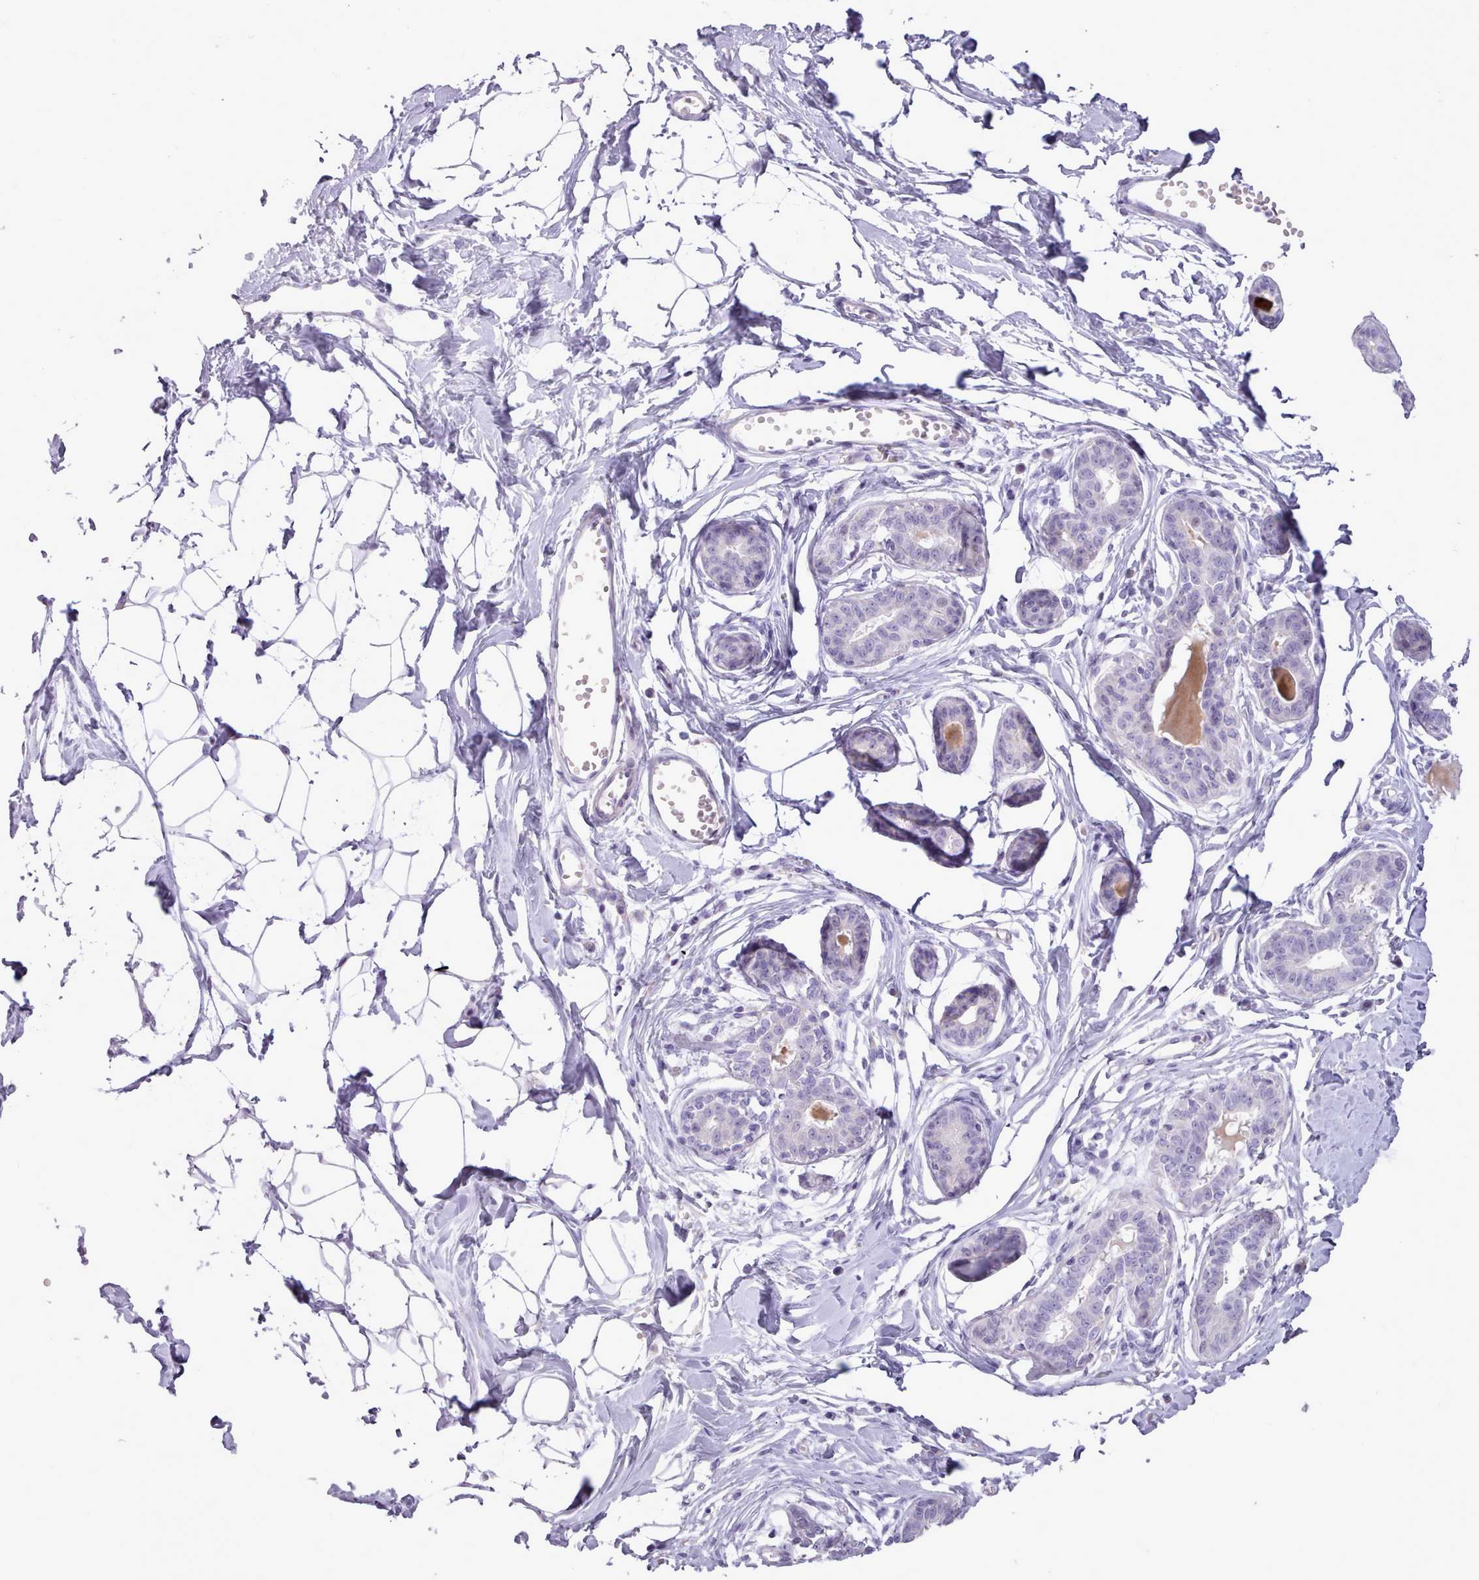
{"staining": {"intensity": "negative", "quantity": "none", "location": "none"}, "tissue": "breast", "cell_type": "Adipocytes", "image_type": "normal", "snomed": [{"axis": "morphology", "description": "Normal tissue, NOS"}, {"axis": "topography", "description": "Breast"}], "caption": "Immunohistochemistry (IHC) image of unremarkable breast stained for a protein (brown), which reveals no positivity in adipocytes.", "gene": "BDKRB2", "patient": {"sex": "female", "age": 45}}